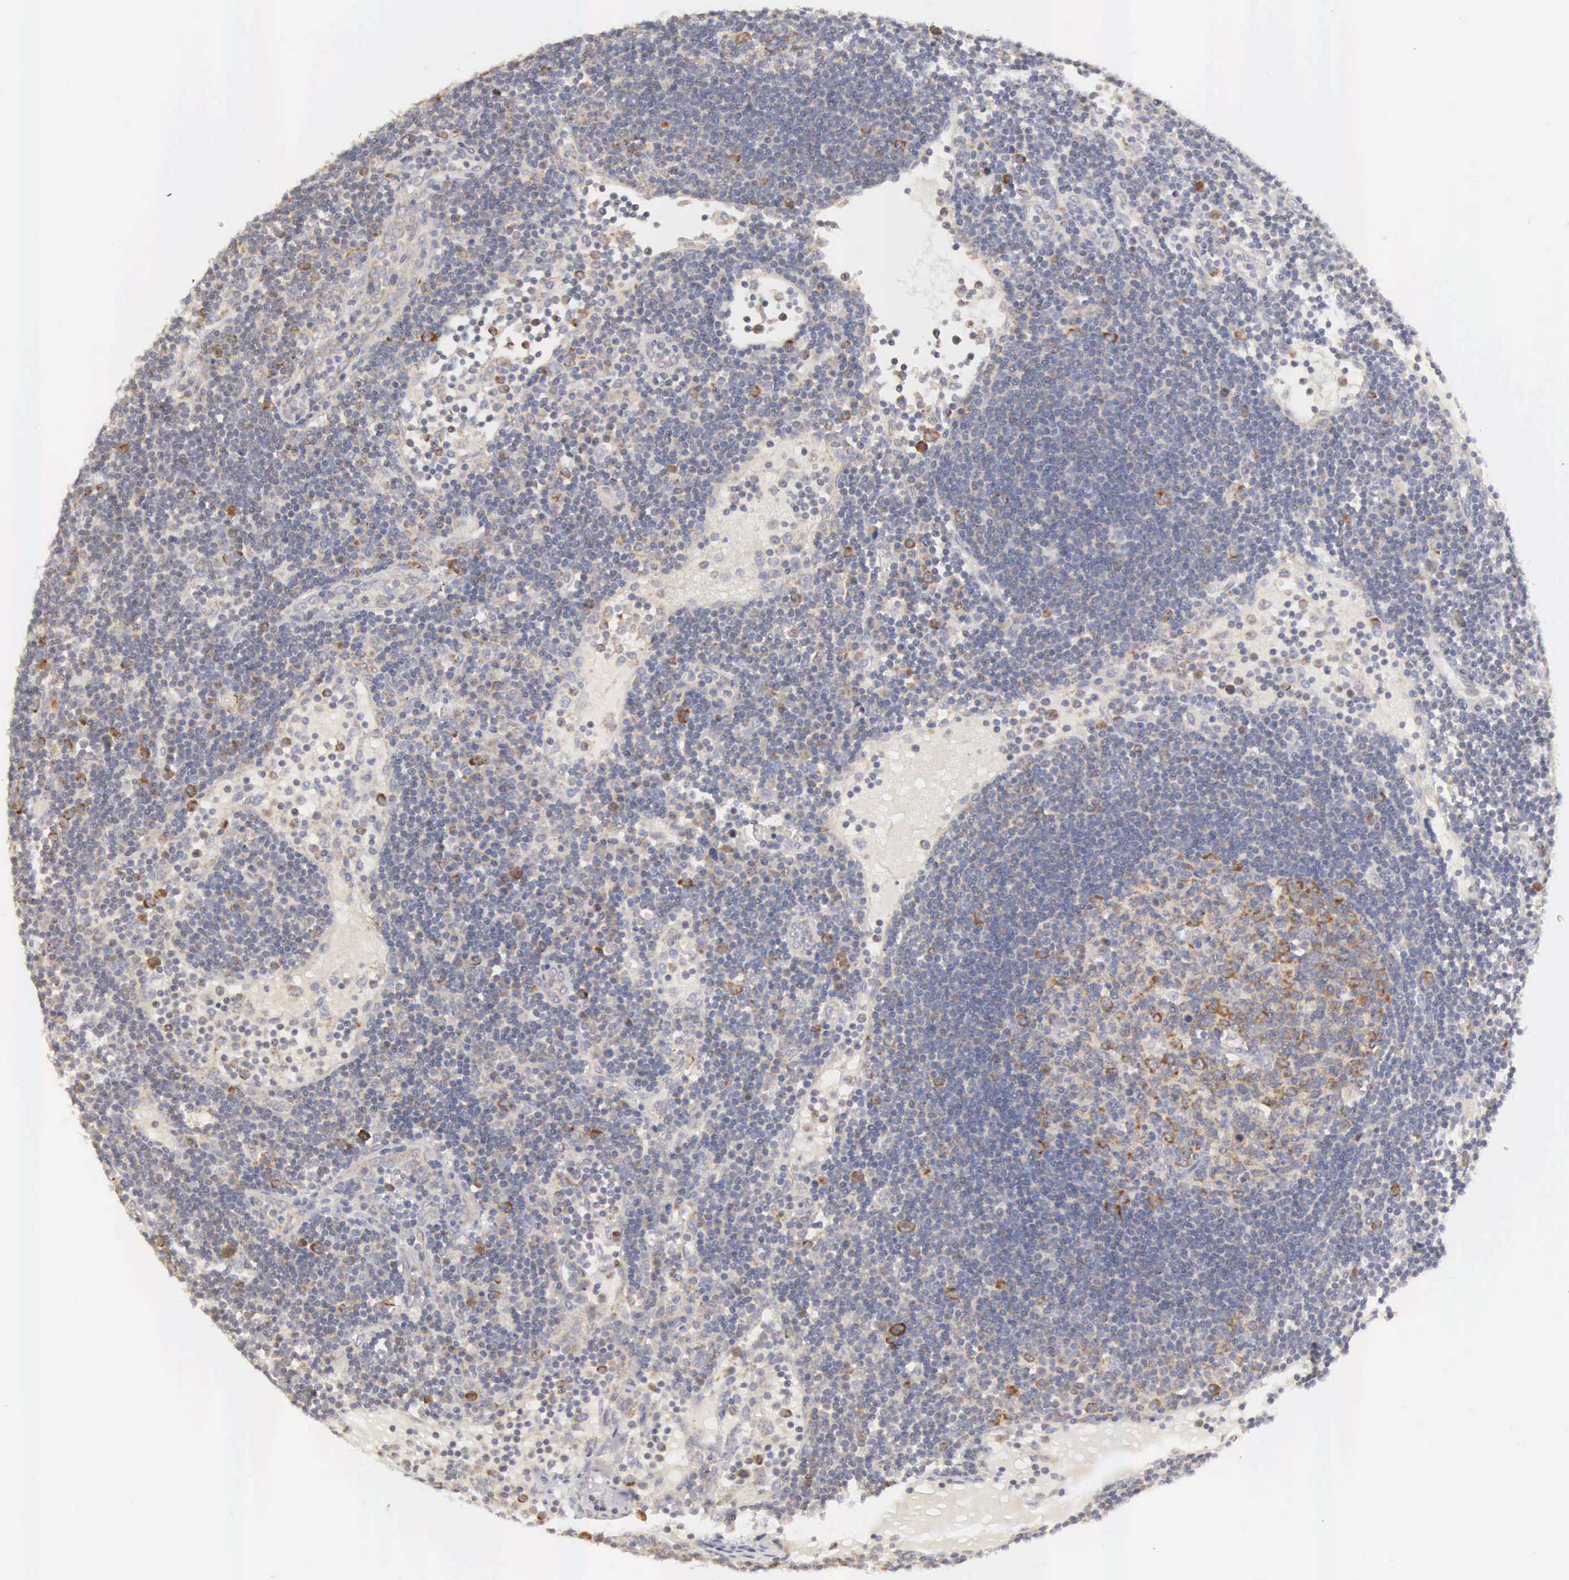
{"staining": {"intensity": "moderate", "quantity": "25%-75%", "location": "cytoplasmic/membranous"}, "tissue": "lymph node", "cell_type": "Germinal center cells", "image_type": "normal", "snomed": [{"axis": "morphology", "description": "Normal tissue, NOS"}, {"axis": "topography", "description": "Lymph node"}], "caption": "IHC image of normal lymph node: lymph node stained using immunohistochemistry (IHC) reveals medium levels of moderate protein expression localized specifically in the cytoplasmic/membranous of germinal center cells, appearing as a cytoplasmic/membranous brown color.", "gene": "TXLNG", "patient": {"sex": "male", "age": 54}}